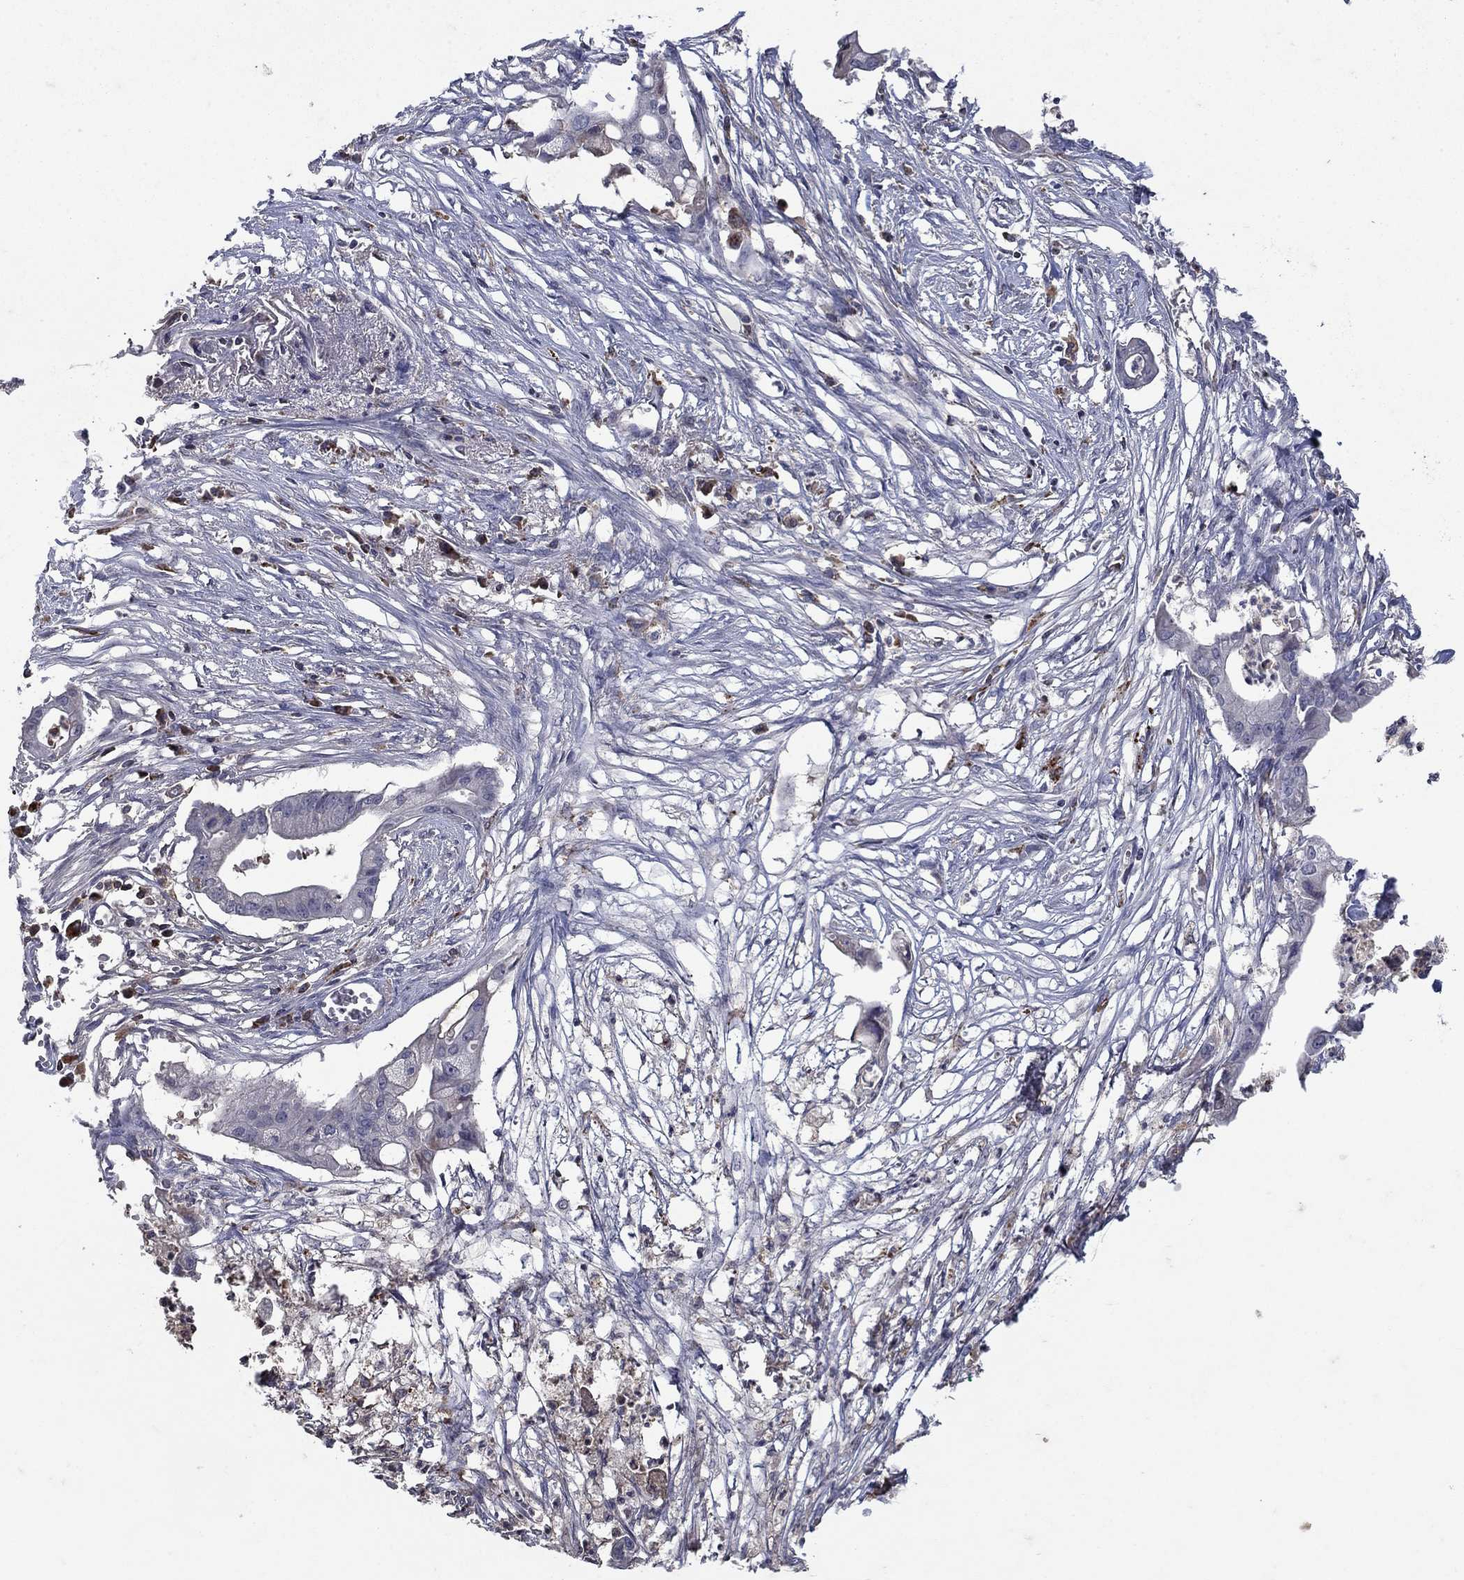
{"staining": {"intensity": "negative", "quantity": "none", "location": "none"}, "tissue": "pancreatic cancer", "cell_type": "Tumor cells", "image_type": "cancer", "snomed": [{"axis": "morphology", "description": "Normal tissue, NOS"}, {"axis": "morphology", "description": "Adenocarcinoma, NOS"}, {"axis": "topography", "description": "Pancreas"}], "caption": "Tumor cells are negative for protein expression in human pancreatic adenocarcinoma.", "gene": "NPC2", "patient": {"sex": "female", "age": 58}}